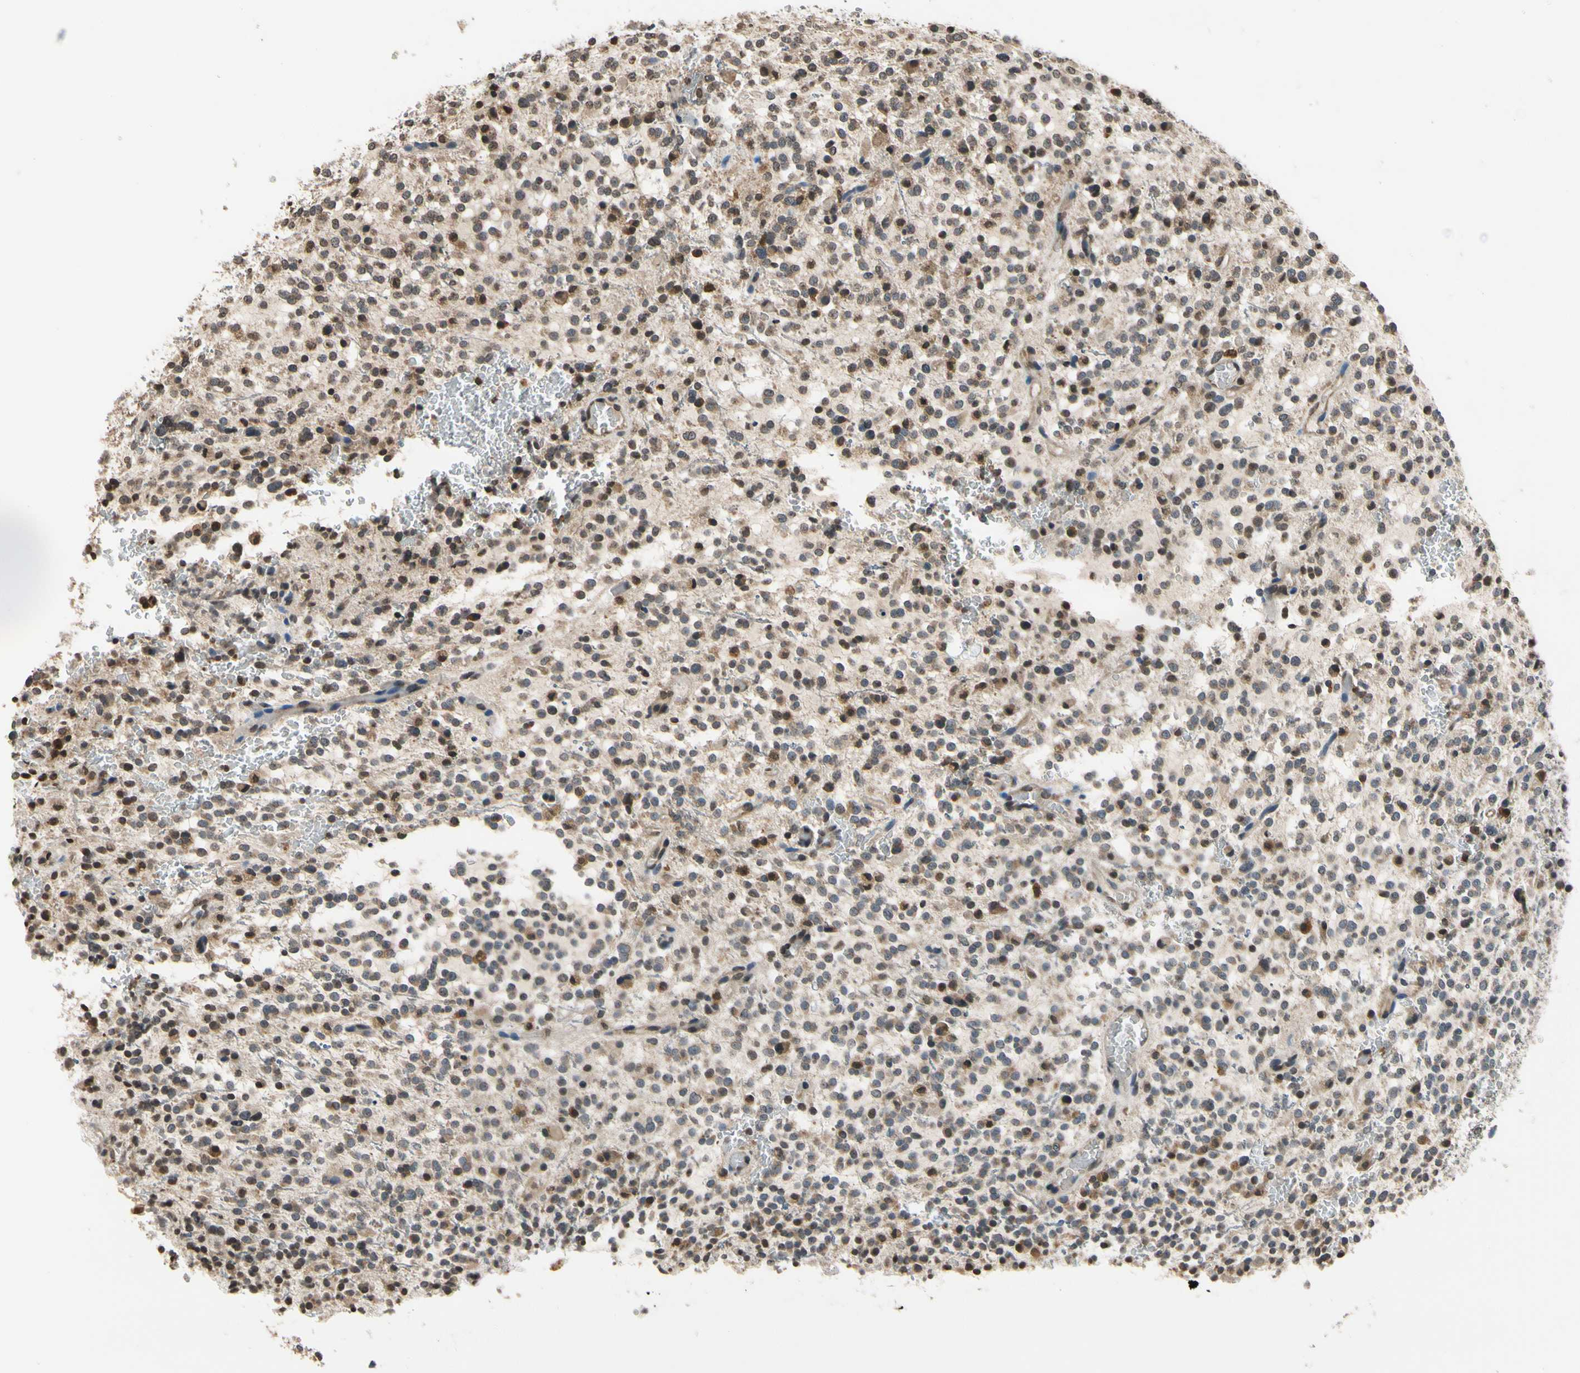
{"staining": {"intensity": "moderate", "quantity": "<25%", "location": "cytoplasmic/membranous,nuclear"}, "tissue": "glioma", "cell_type": "Tumor cells", "image_type": "cancer", "snomed": [{"axis": "morphology", "description": "Glioma, malignant, High grade"}, {"axis": "topography", "description": "Brain"}], "caption": "A high-resolution histopathology image shows immunohistochemistry (IHC) staining of glioma, which exhibits moderate cytoplasmic/membranous and nuclear expression in approximately <25% of tumor cells. (brown staining indicates protein expression, while blue staining denotes nuclei).", "gene": "GCLC", "patient": {"sex": "male", "age": 48}}